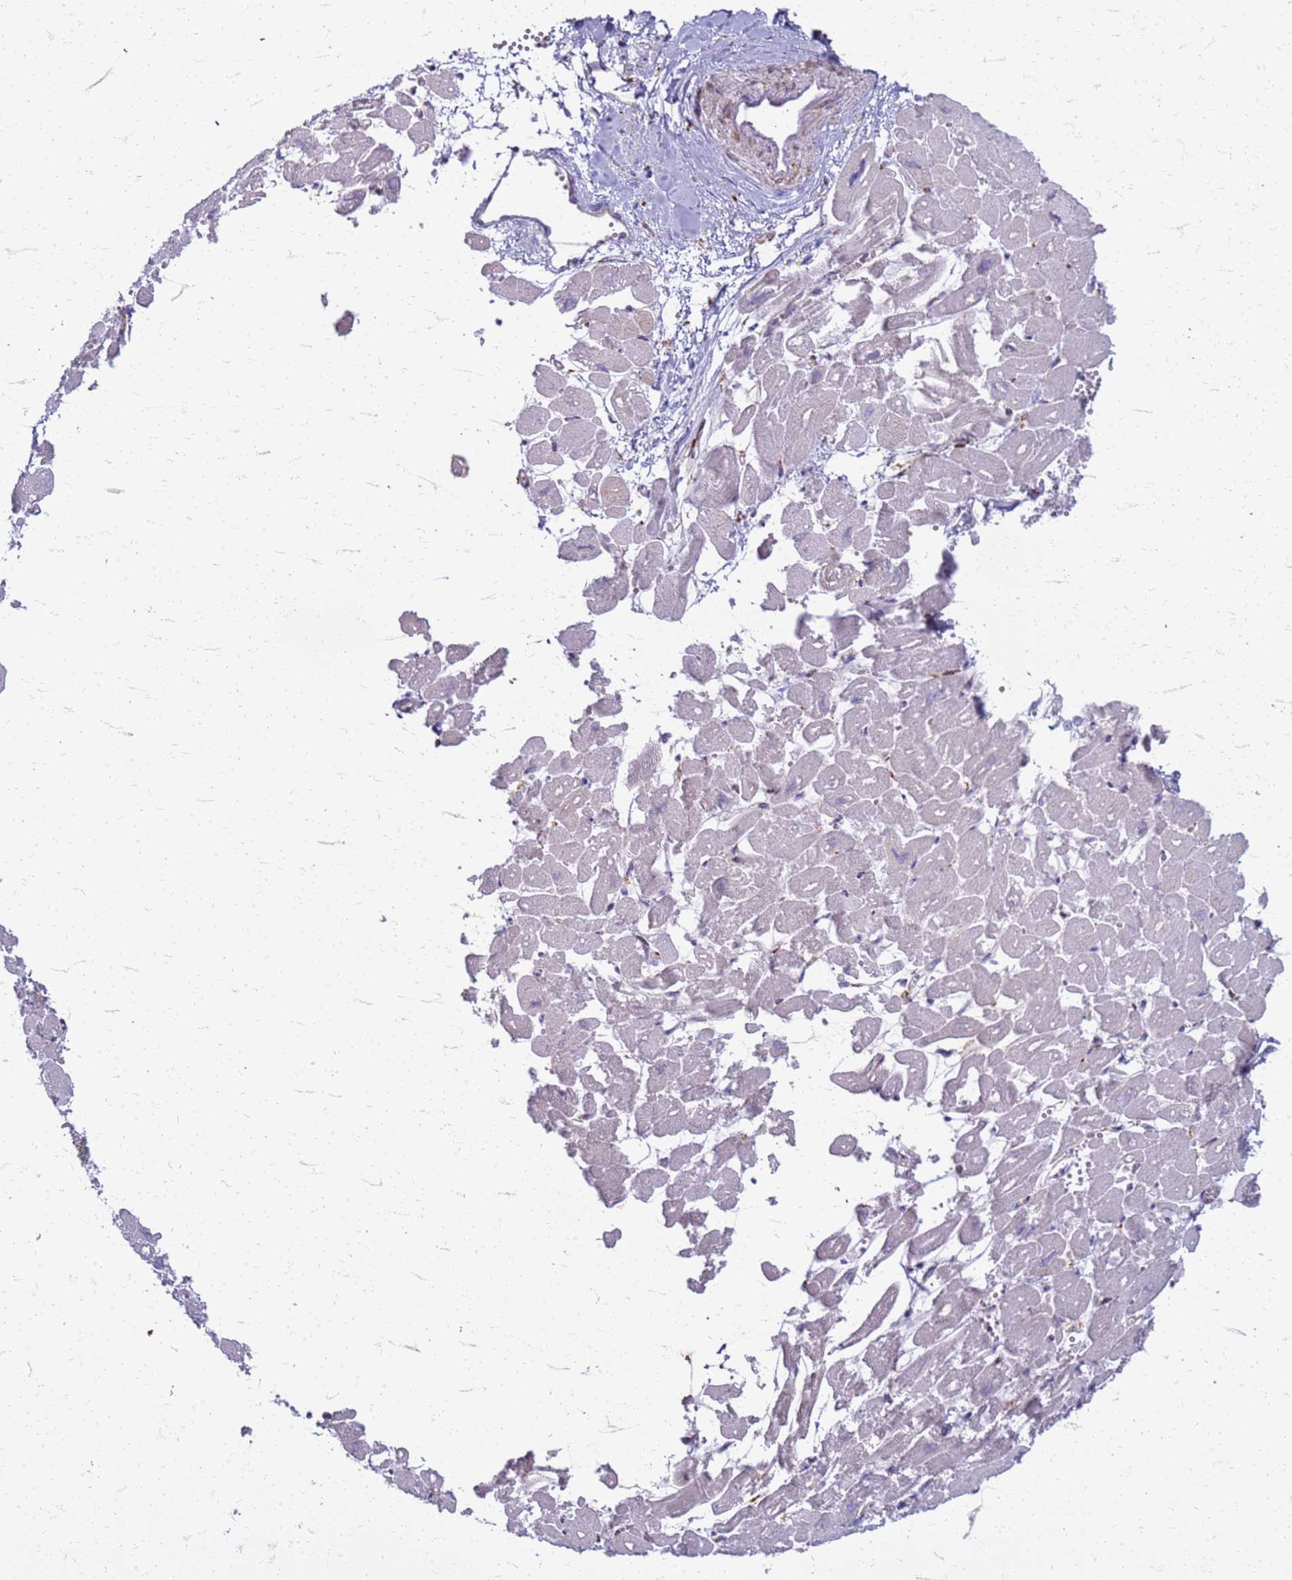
{"staining": {"intensity": "negative", "quantity": "none", "location": "none"}, "tissue": "heart muscle", "cell_type": "Cardiomyocytes", "image_type": "normal", "snomed": [{"axis": "morphology", "description": "Normal tissue, NOS"}, {"axis": "topography", "description": "Heart"}], "caption": "A high-resolution image shows immunohistochemistry staining of unremarkable heart muscle, which exhibits no significant positivity in cardiomyocytes.", "gene": "PDK3", "patient": {"sex": "male", "age": 54}}